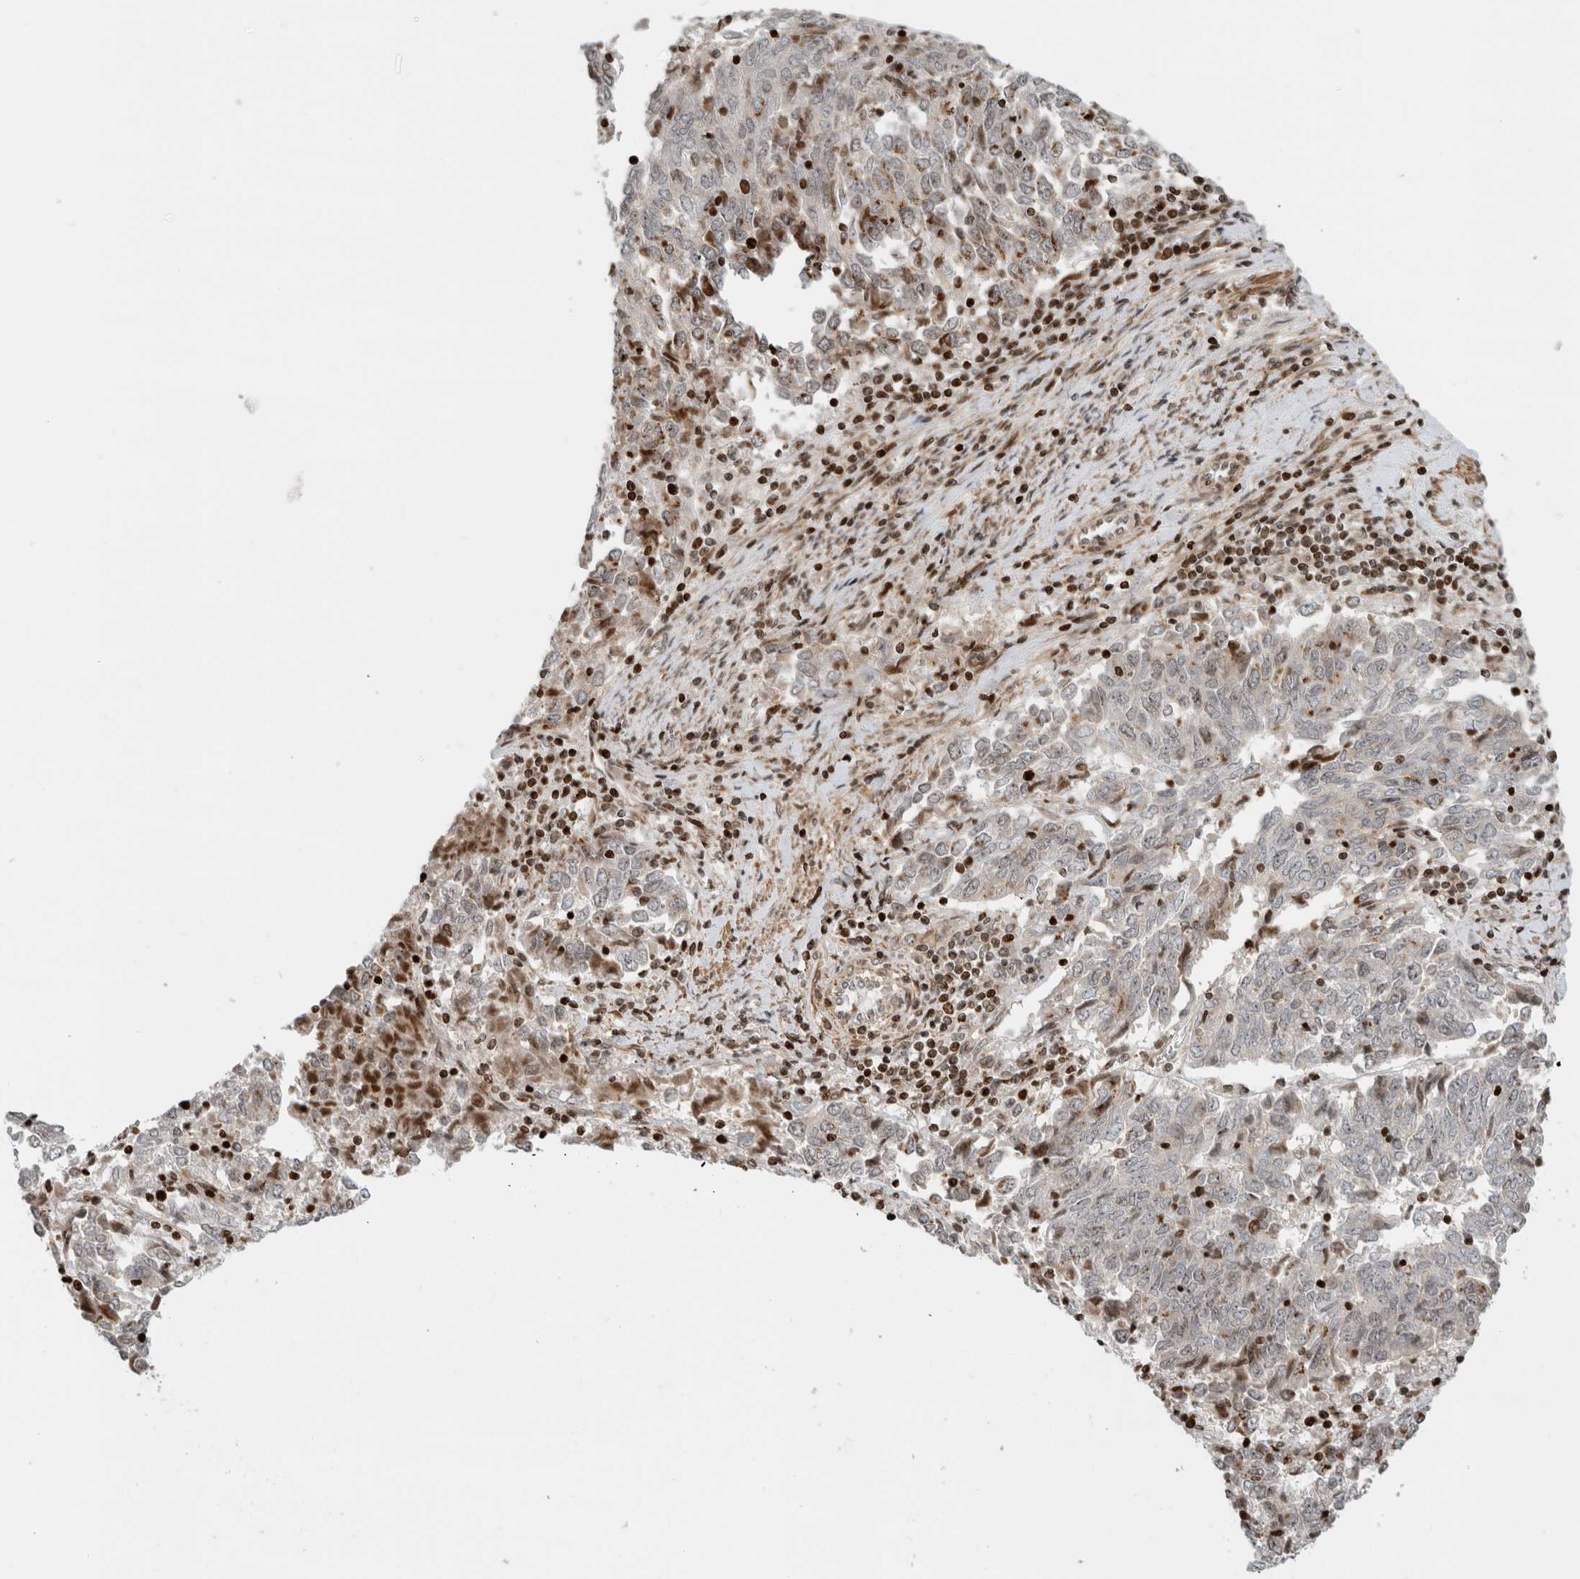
{"staining": {"intensity": "weak", "quantity": "<25%", "location": "cytoplasmic/membranous"}, "tissue": "endometrial cancer", "cell_type": "Tumor cells", "image_type": "cancer", "snomed": [{"axis": "morphology", "description": "Adenocarcinoma, NOS"}, {"axis": "topography", "description": "Endometrium"}], "caption": "This micrograph is of endometrial cancer stained with immunohistochemistry (IHC) to label a protein in brown with the nuclei are counter-stained blue. There is no positivity in tumor cells.", "gene": "GINS4", "patient": {"sex": "female", "age": 80}}